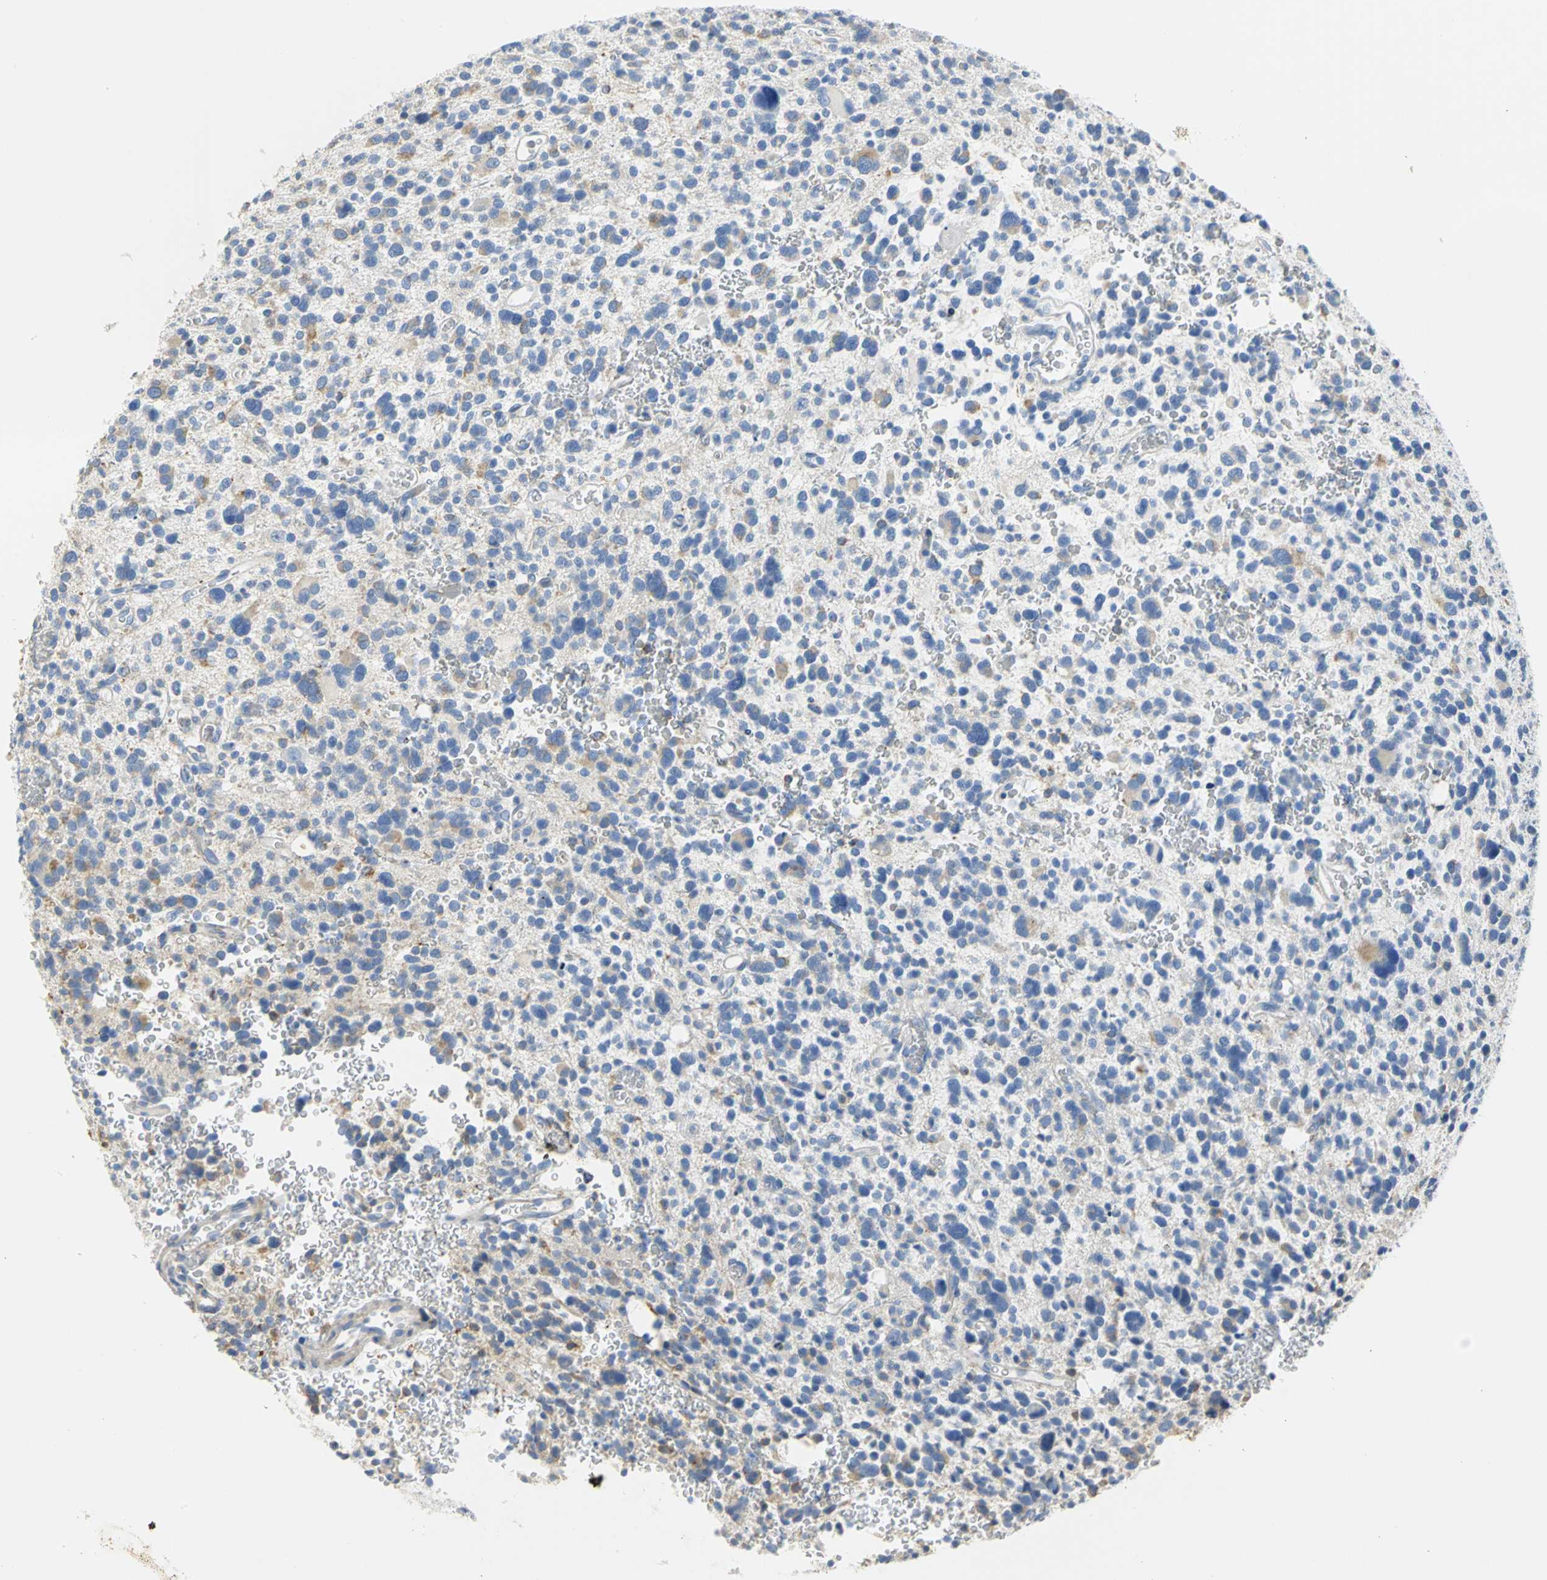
{"staining": {"intensity": "negative", "quantity": "none", "location": "none"}, "tissue": "glioma", "cell_type": "Tumor cells", "image_type": "cancer", "snomed": [{"axis": "morphology", "description": "Glioma, malignant, High grade"}, {"axis": "topography", "description": "Brain"}], "caption": "This is an immunohistochemistry photomicrograph of human glioma. There is no expression in tumor cells.", "gene": "GNRH2", "patient": {"sex": "male", "age": 48}}